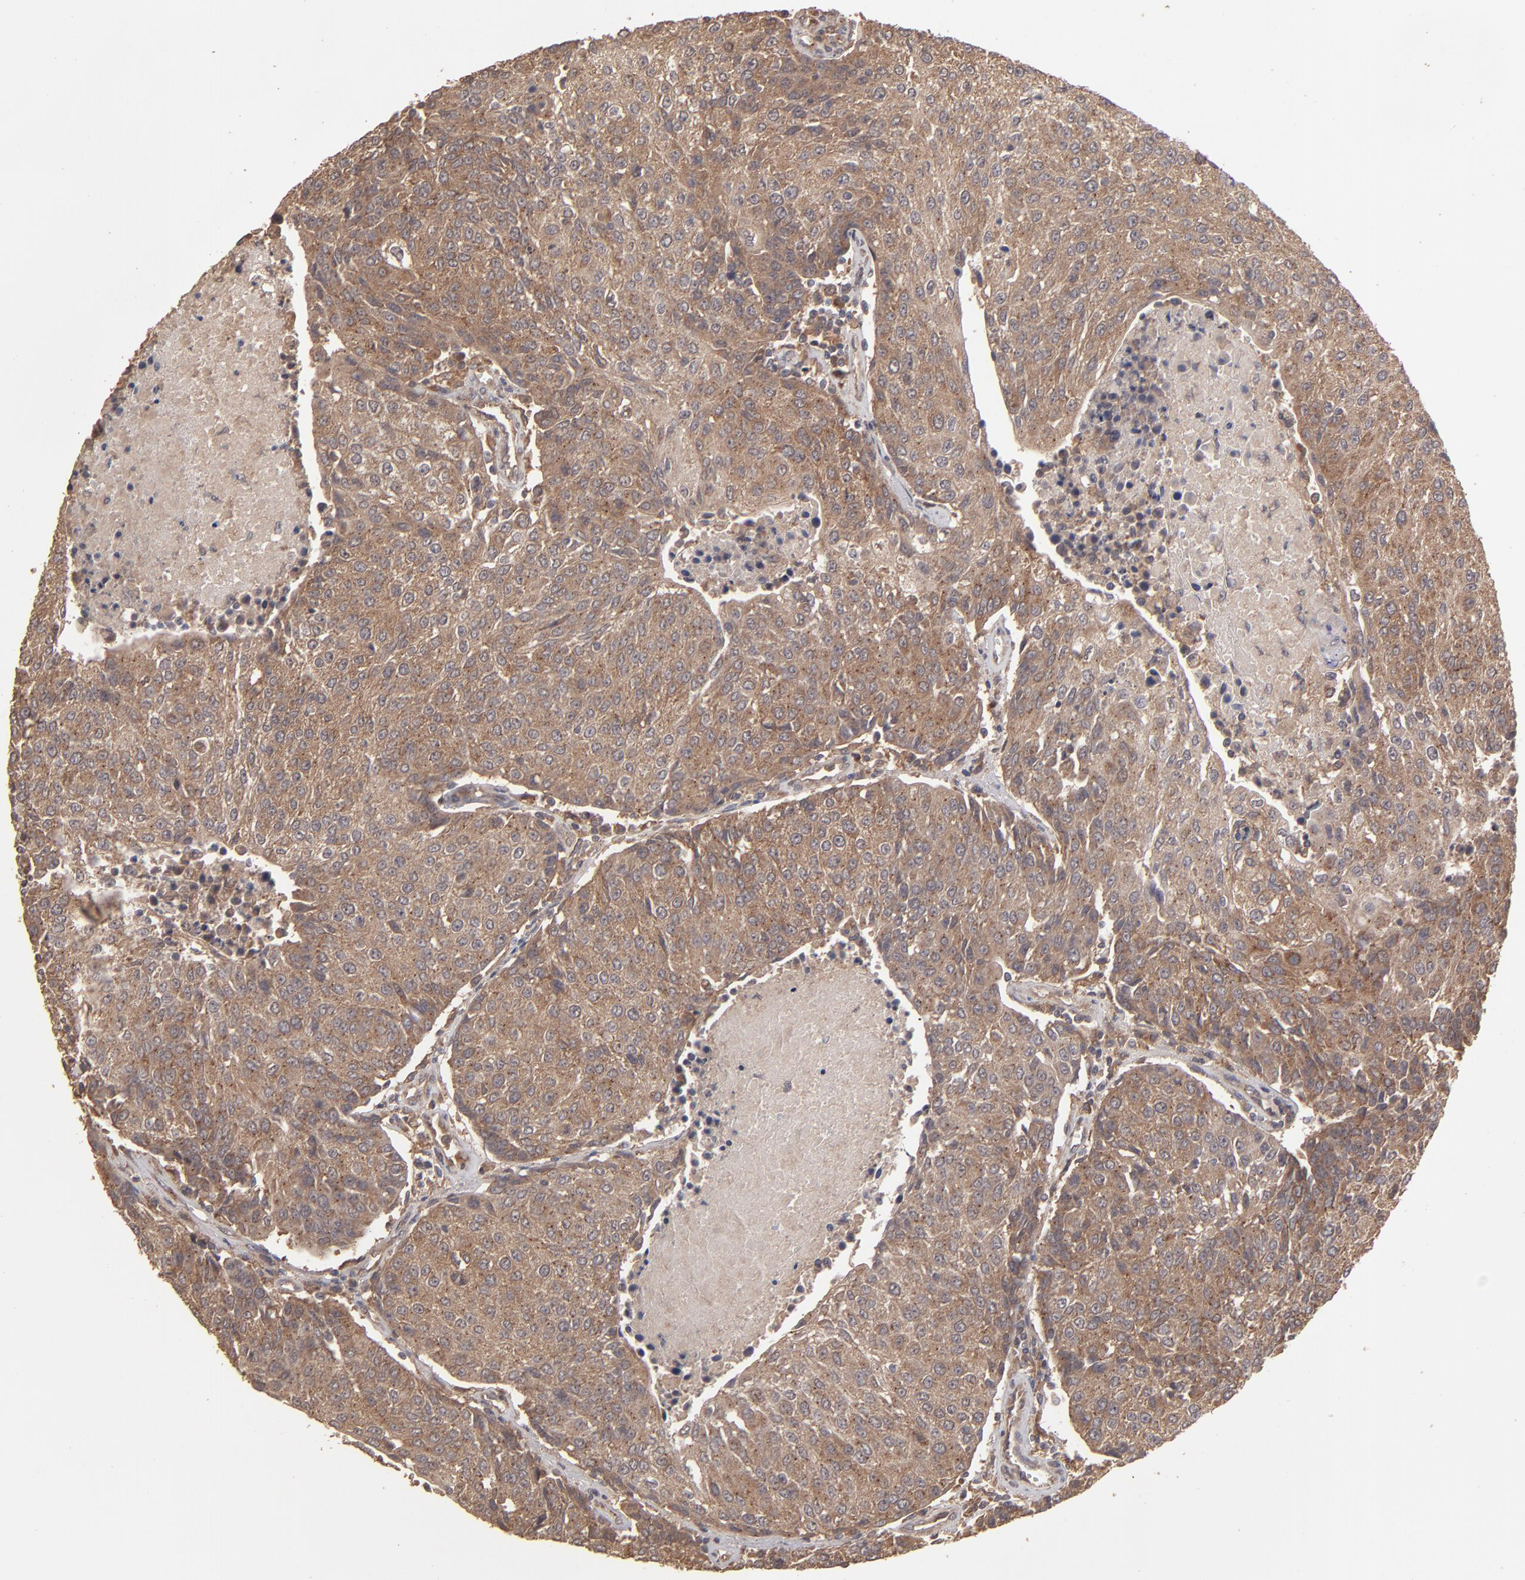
{"staining": {"intensity": "moderate", "quantity": ">75%", "location": "cytoplasmic/membranous"}, "tissue": "urothelial cancer", "cell_type": "Tumor cells", "image_type": "cancer", "snomed": [{"axis": "morphology", "description": "Urothelial carcinoma, High grade"}, {"axis": "topography", "description": "Urinary bladder"}], "caption": "Protein analysis of urothelial cancer tissue shows moderate cytoplasmic/membranous expression in approximately >75% of tumor cells.", "gene": "MMP2", "patient": {"sex": "female", "age": 85}}